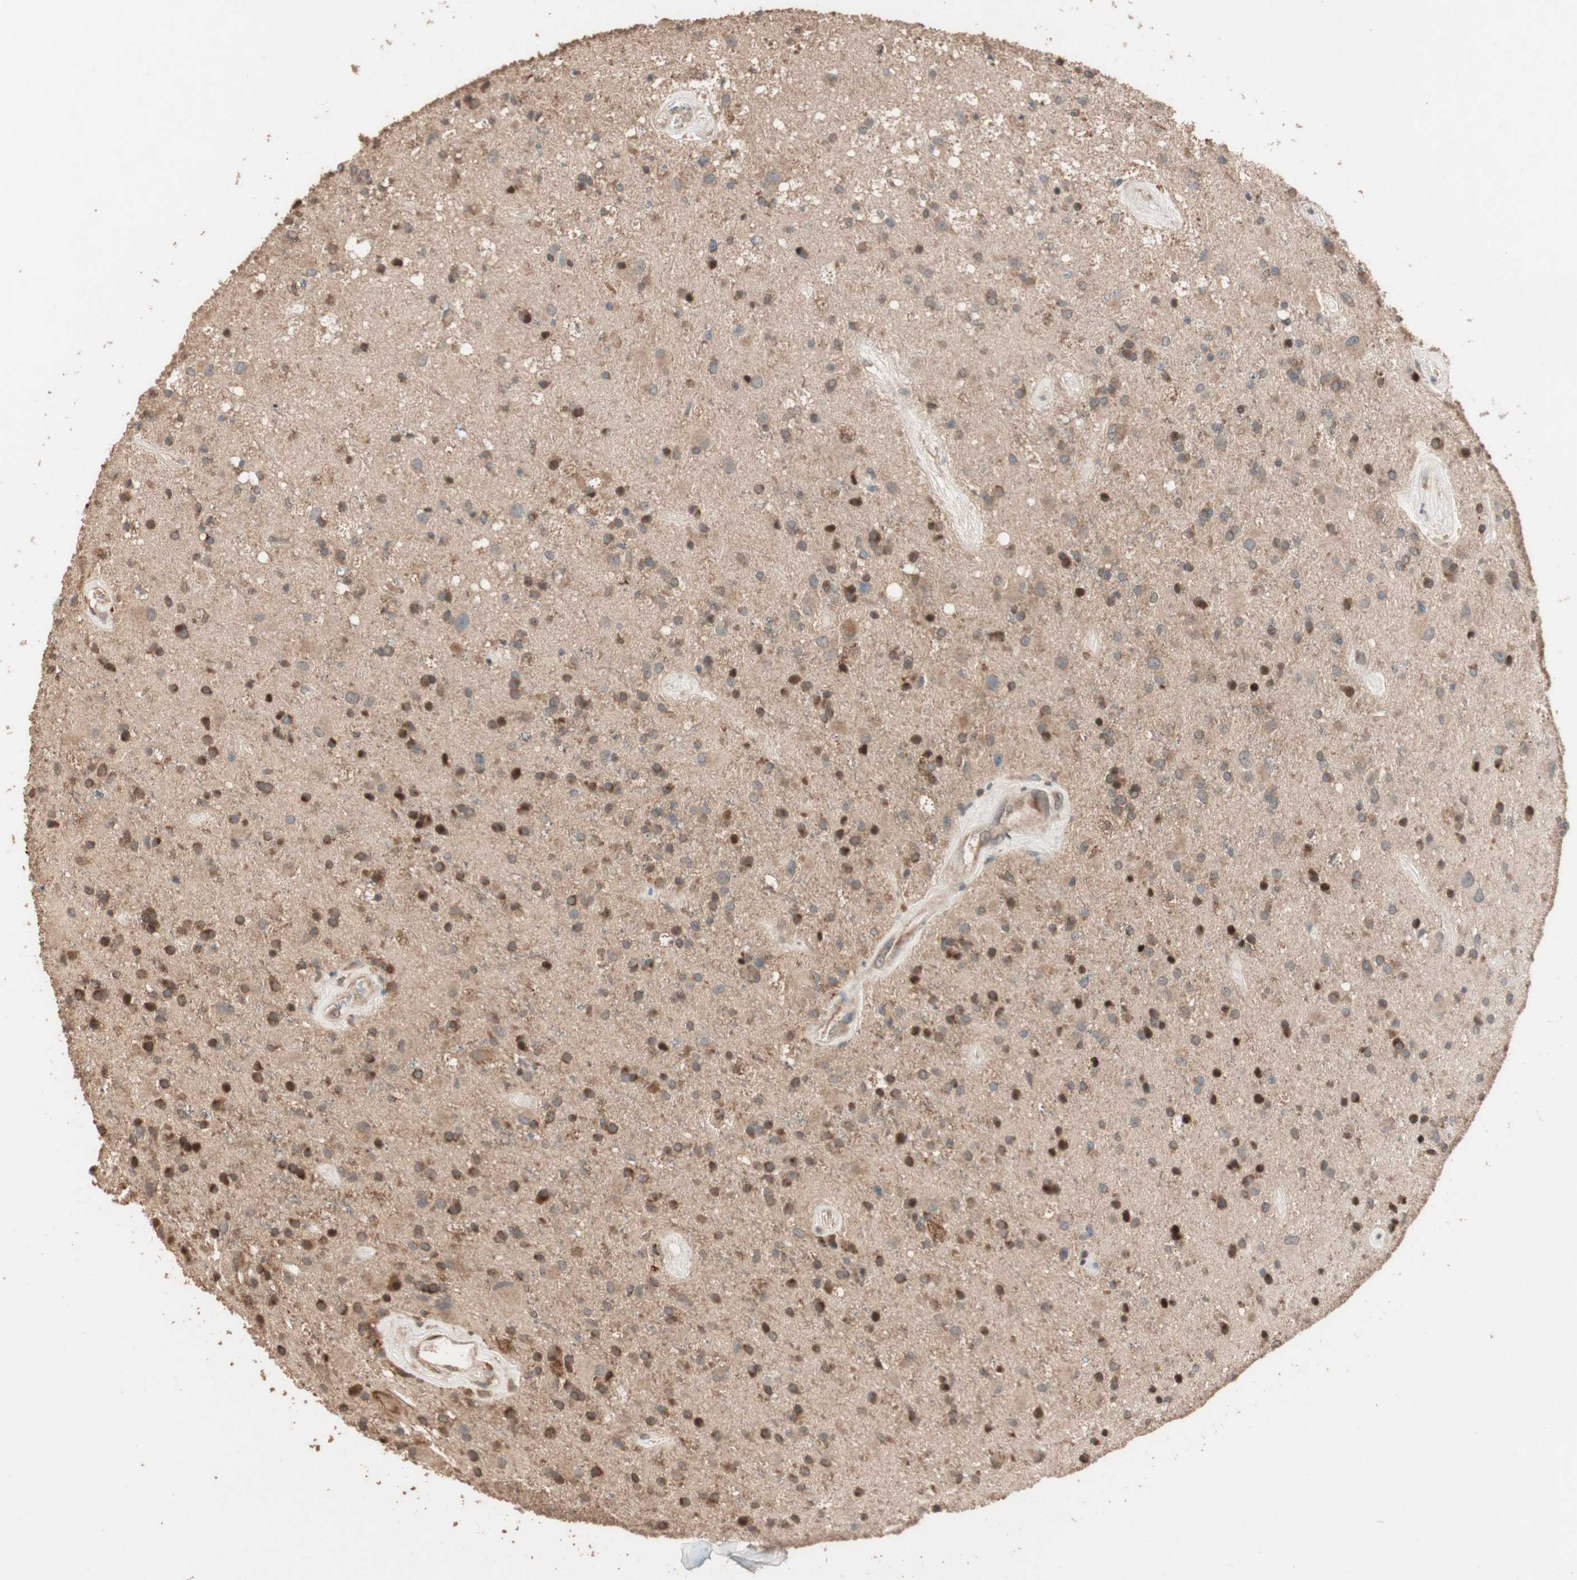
{"staining": {"intensity": "strong", "quantity": ">75%", "location": "cytoplasmic/membranous,nuclear"}, "tissue": "glioma", "cell_type": "Tumor cells", "image_type": "cancer", "snomed": [{"axis": "morphology", "description": "Glioma, malignant, Low grade"}, {"axis": "topography", "description": "Brain"}], "caption": "The immunohistochemical stain shows strong cytoplasmic/membranous and nuclear positivity in tumor cells of glioma tissue.", "gene": "USP20", "patient": {"sex": "male", "age": 58}}